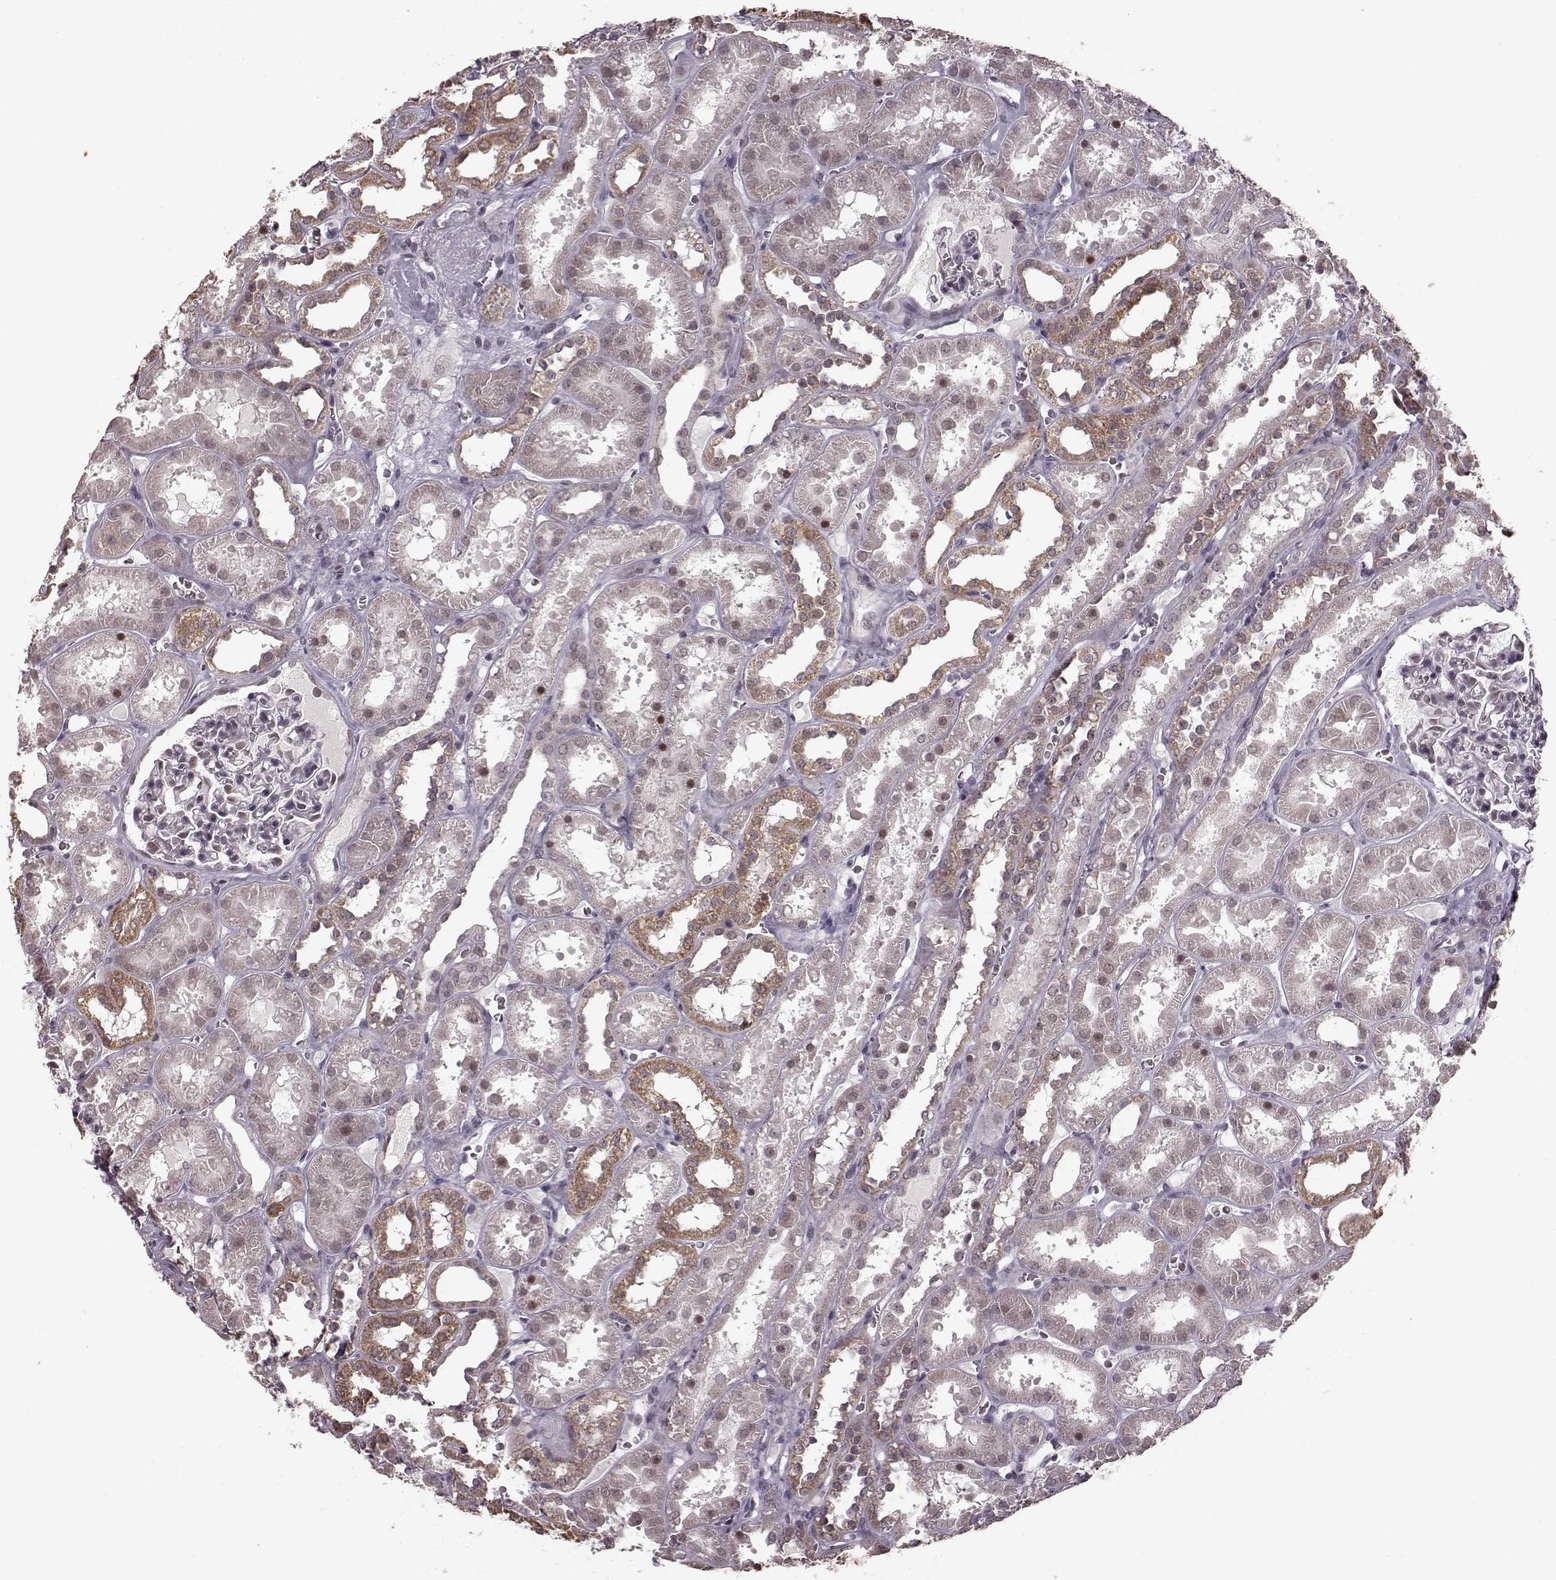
{"staining": {"intensity": "negative", "quantity": "none", "location": "none"}, "tissue": "kidney", "cell_type": "Cells in glomeruli", "image_type": "normal", "snomed": [{"axis": "morphology", "description": "Normal tissue, NOS"}, {"axis": "topography", "description": "Kidney"}], "caption": "A histopathology image of human kidney is negative for staining in cells in glomeruli. (Immunohistochemistry, brightfield microscopy, high magnification).", "gene": "PLCB4", "patient": {"sex": "female", "age": 41}}